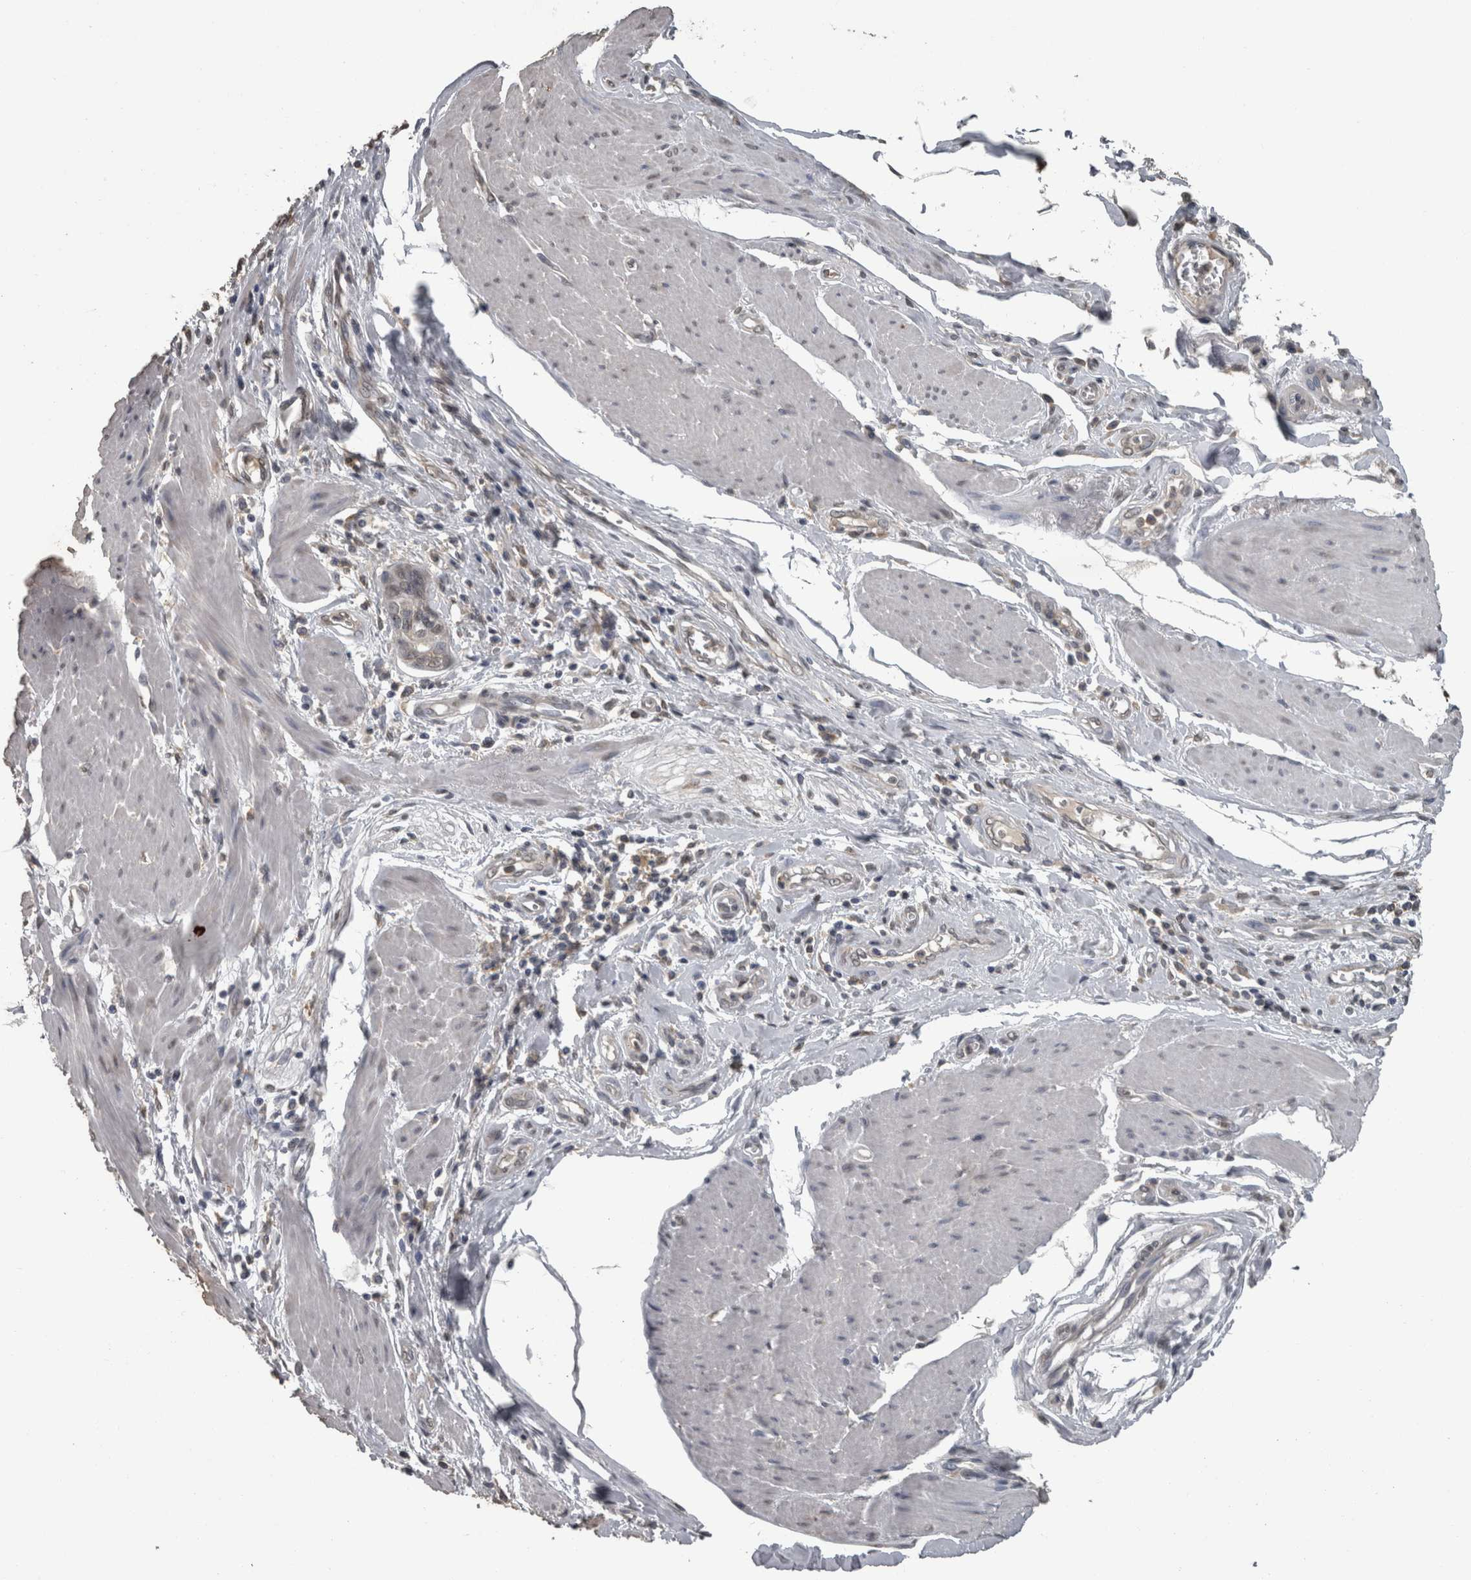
{"staining": {"intensity": "negative", "quantity": "none", "location": "none"}, "tissue": "pancreatic cancer", "cell_type": "Tumor cells", "image_type": "cancer", "snomed": [{"axis": "morphology", "description": "Adenocarcinoma, NOS"}, {"axis": "topography", "description": "Pancreas"}], "caption": "This histopathology image is of pancreatic cancer (adenocarcinoma) stained with IHC to label a protein in brown with the nuclei are counter-stained blue. There is no expression in tumor cells.", "gene": "PIK3AP1", "patient": {"sex": "male", "age": 74}}